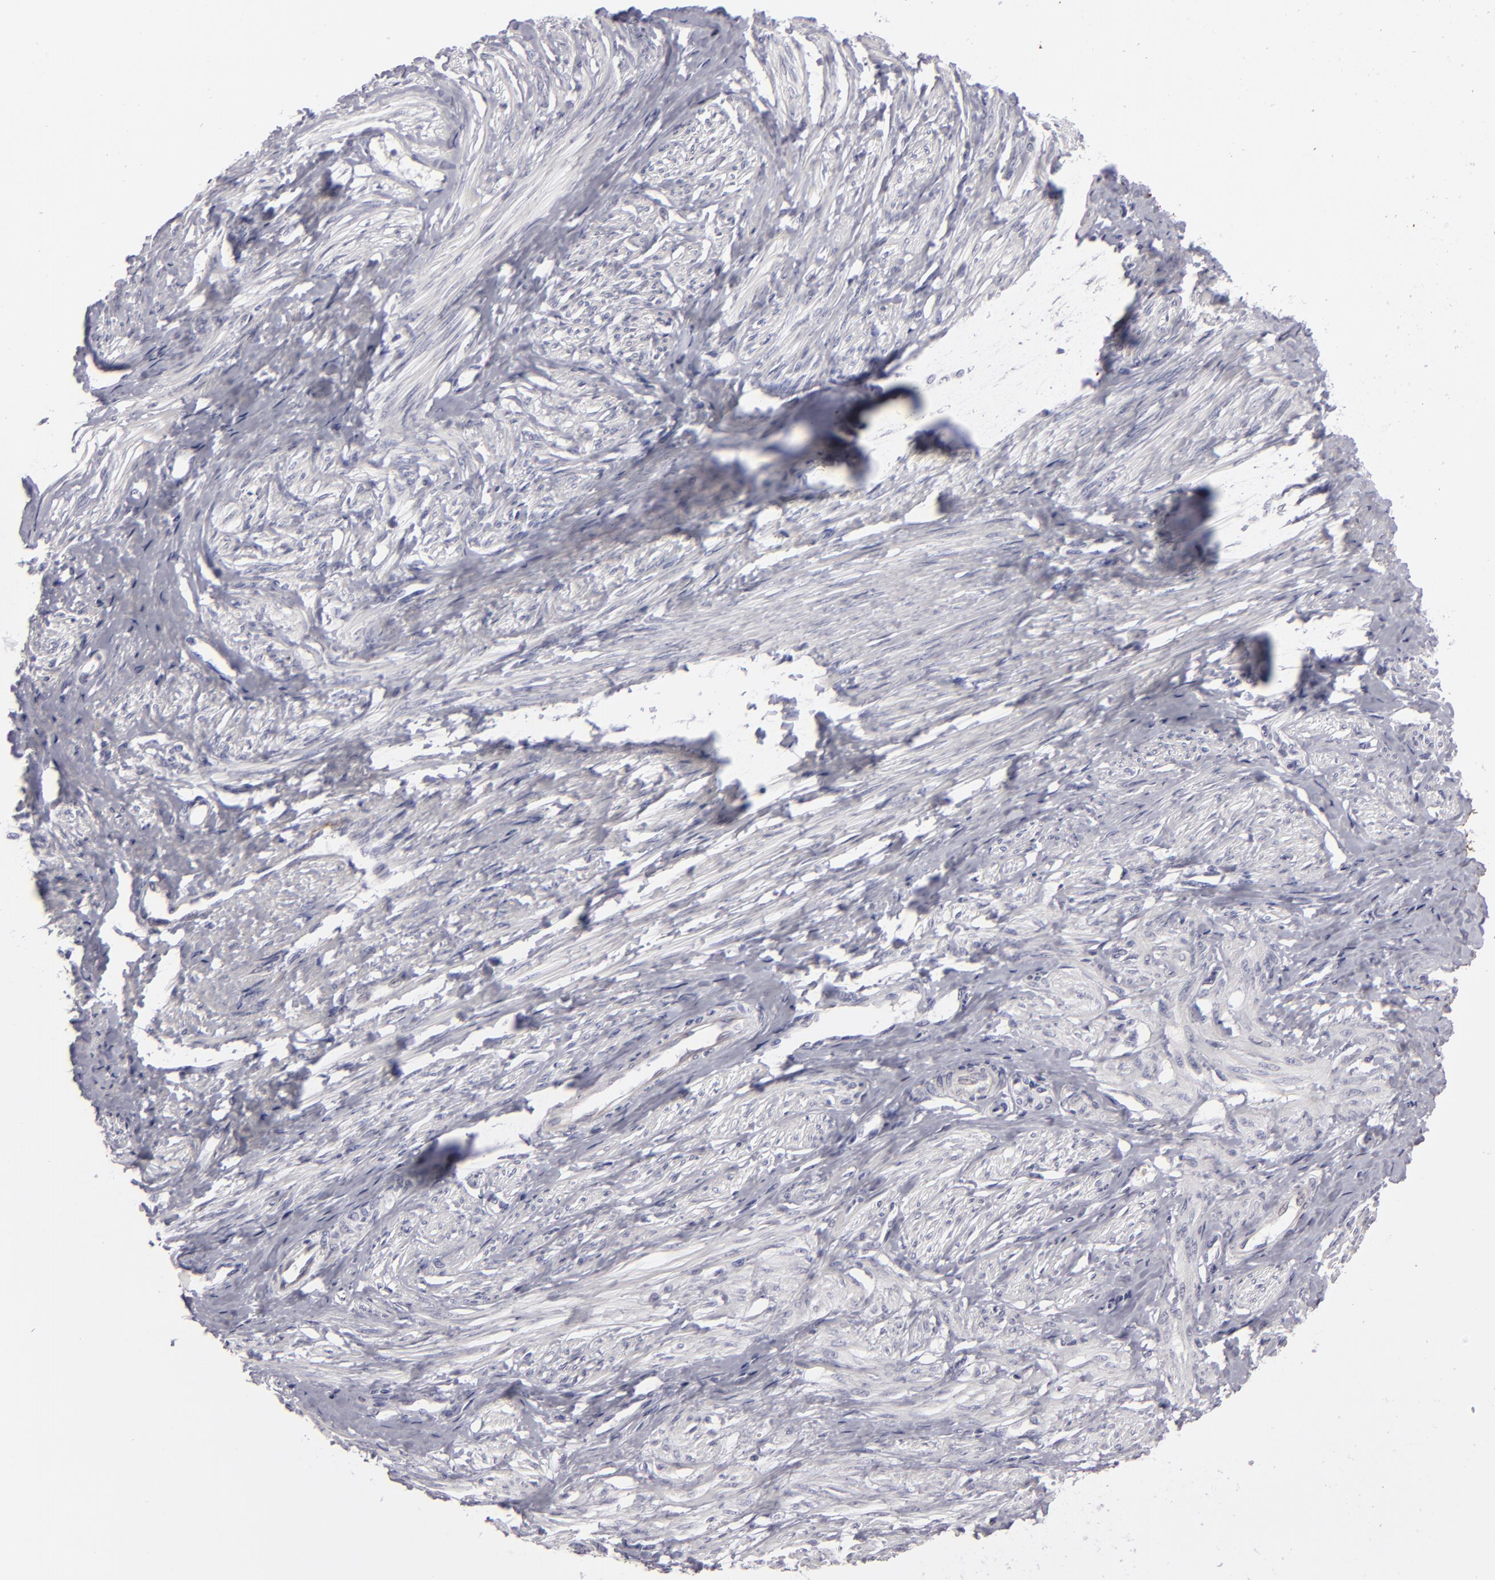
{"staining": {"intensity": "negative", "quantity": "none", "location": "none"}, "tissue": "smooth muscle", "cell_type": "Smooth muscle cells", "image_type": "normal", "snomed": [{"axis": "morphology", "description": "Normal tissue, NOS"}, {"axis": "topography", "description": "Smooth muscle"}, {"axis": "topography", "description": "Uterus"}], "caption": "Smooth muscle cells show no significant protein expression in unremarkable smooth muscle.", "gene": "JUP", "patient": {"sex": "female", "age": 39}}